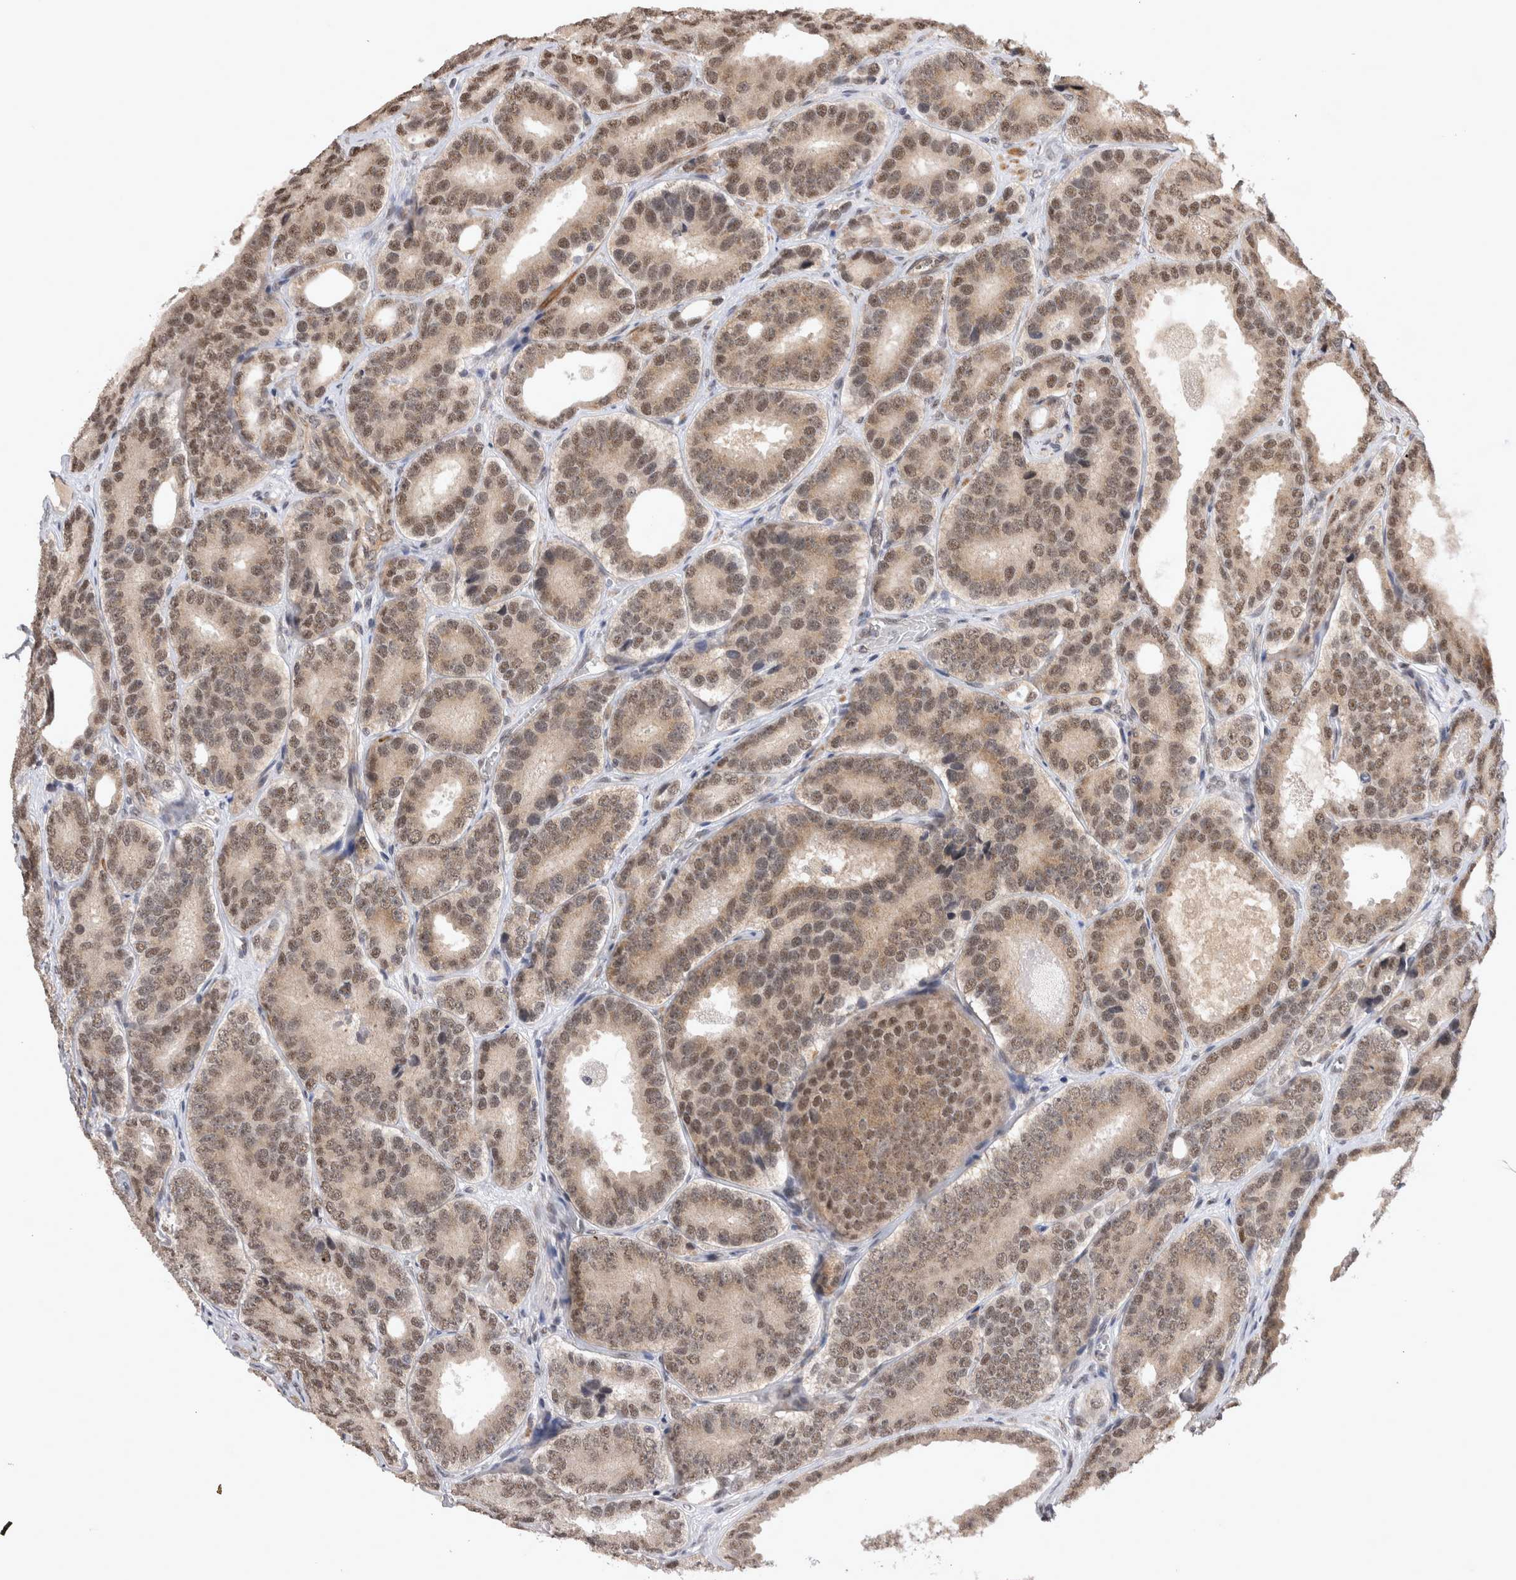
{"staining": {"intensity": "moderate", "quantity": ">75%", "location": "nuclear"}, "tissue": "prostate cancer", "cell_type": "Tumor cells", "image_type": "cancer", "snomed": [{"axis": "morphology", "description": "Adenocarcinoma, High grade"}, {"axis": "topography", "description": "Prostate"}], "caption": "Brown immunohistochemical staining in prostate cancer (high-grade adenocarcinoma) shows moderate nuclear expression in about >75% of tumor cells.", "gene": "TMEM65", "patient": {"sex": "male", "age": 56}}